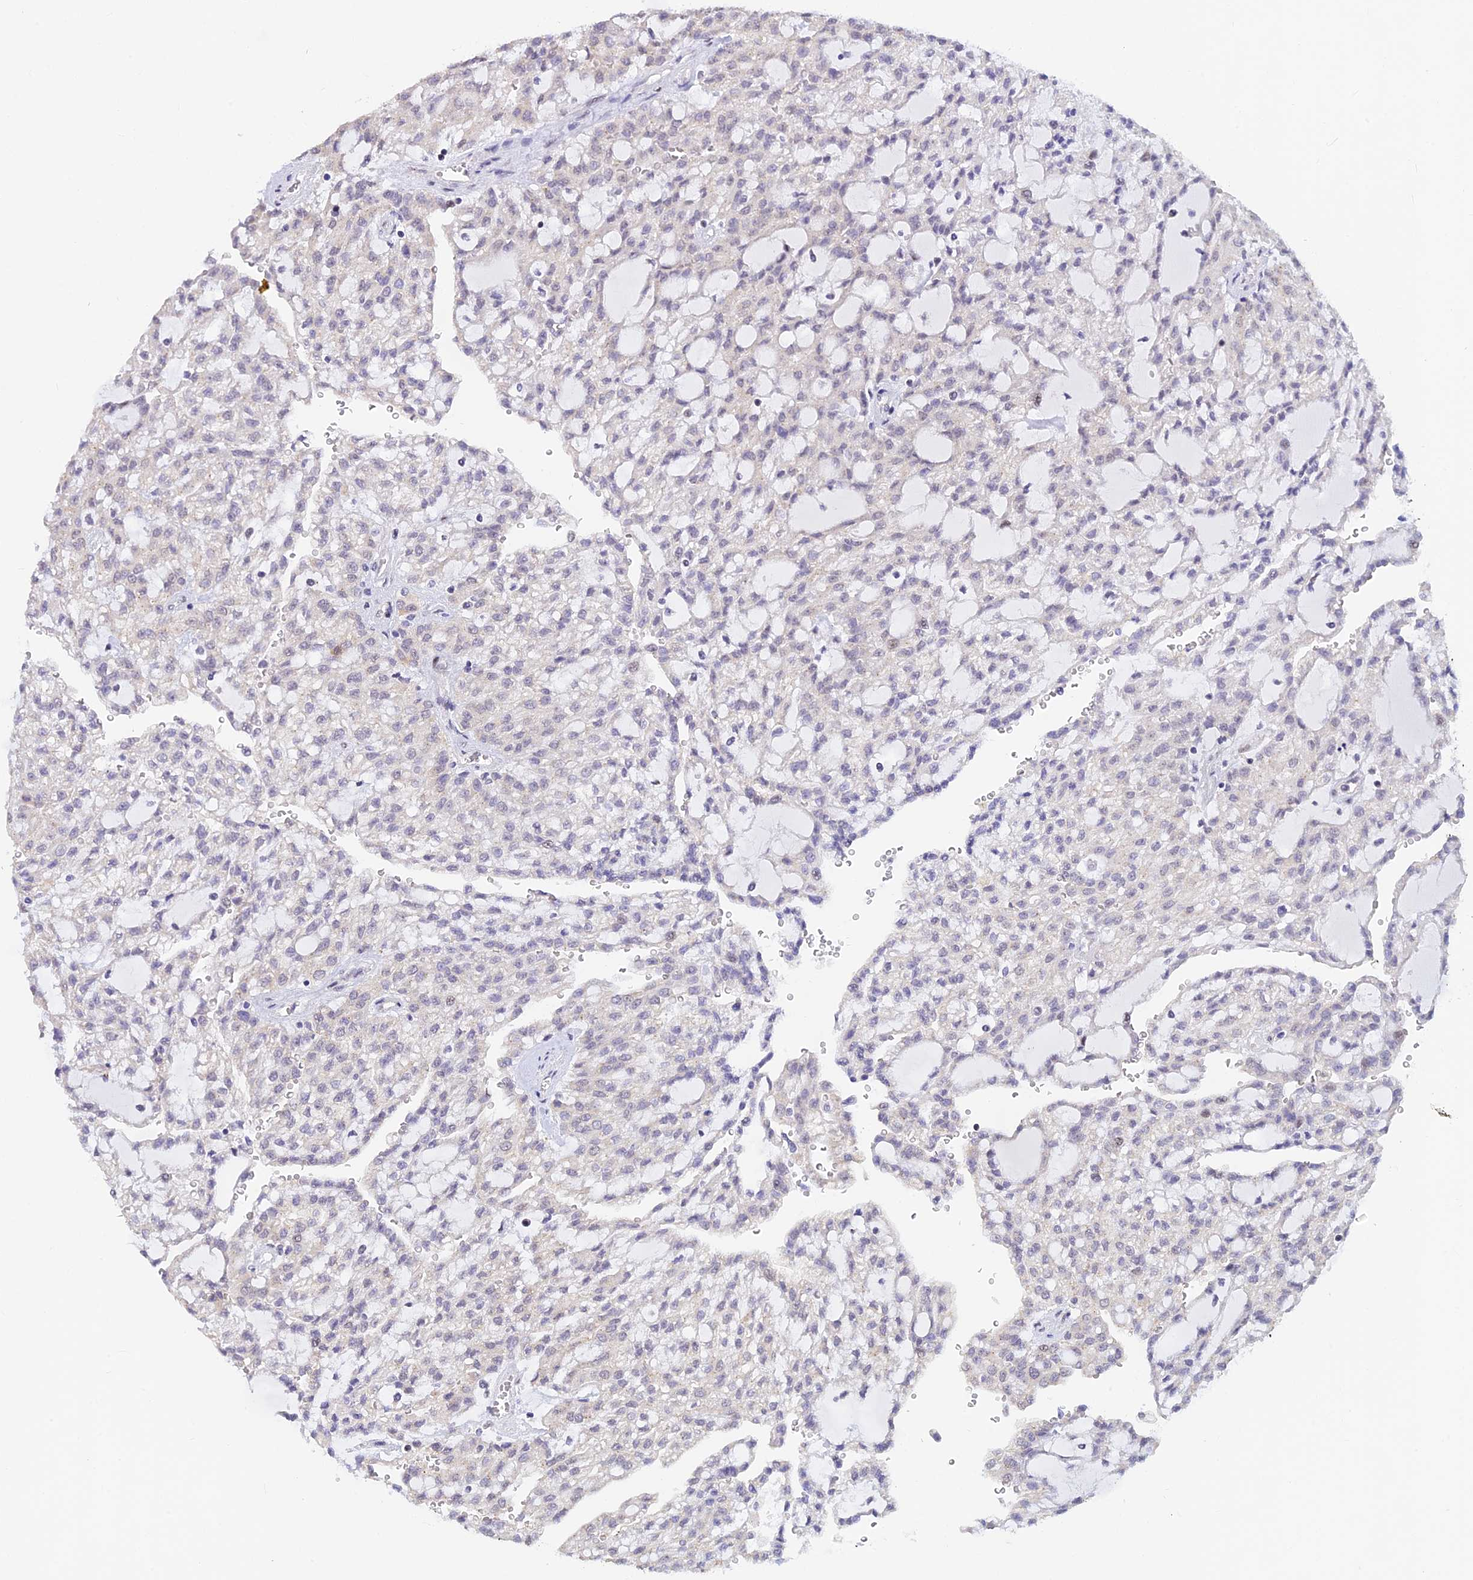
{"staining": {"intensity": "negative", "quantity": "none", "location": "none"}, "tissue": "renal cancer", "cell_type": "Tumor cells", "image_type": "cancer", "snomed": [{"axis": "morphology", "description": "Adenocarcinoma, NOS"}, {"axis": "topography", "description": "Kidney"}], "caption": "Tumor cells show no significant positivity in renal adenocarcinoma.", "gene": "INKA1", "patient": {"sex": "male", "age": 63}}